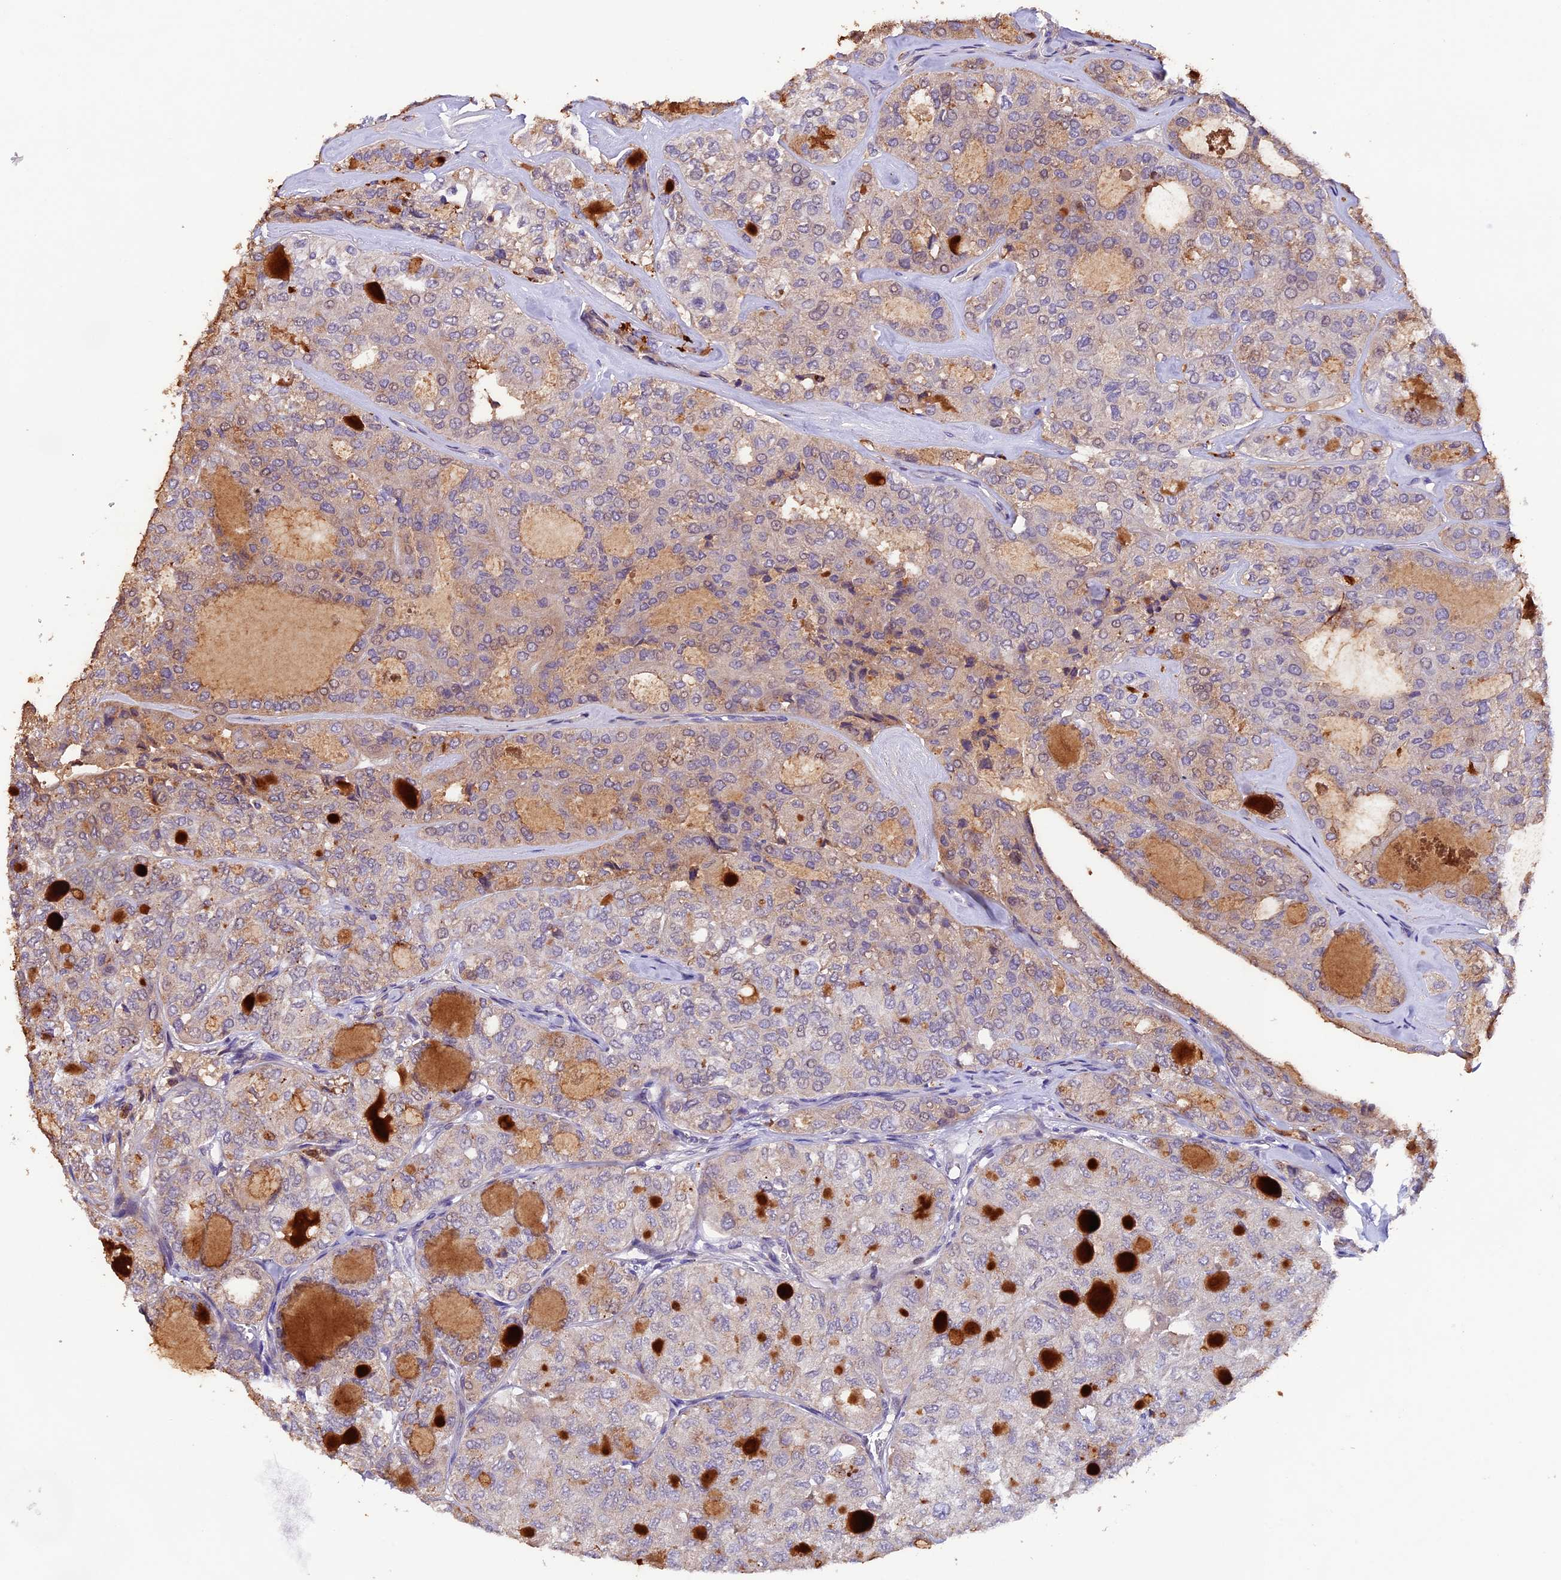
{"staining": {"intensity": "weak", "quantity": "<25%", "location": "cytoplasmic/membranous"}, "tissue": "thyroid cancer", "cell_type": "Tumor cells", "image_type": "cancer", "snomed": [{"axis": "morphology", "description": "Follicular adenoma carcinoma, NOS"}, {"axis": "topography", "description": "Thyroid gland"}], "caption": "Tumor cells show no significant protein expression in thyroid follicular adenoma carcinoma.", "gene": "NCK2", "patient": {"sex": "male", "age": 75}}